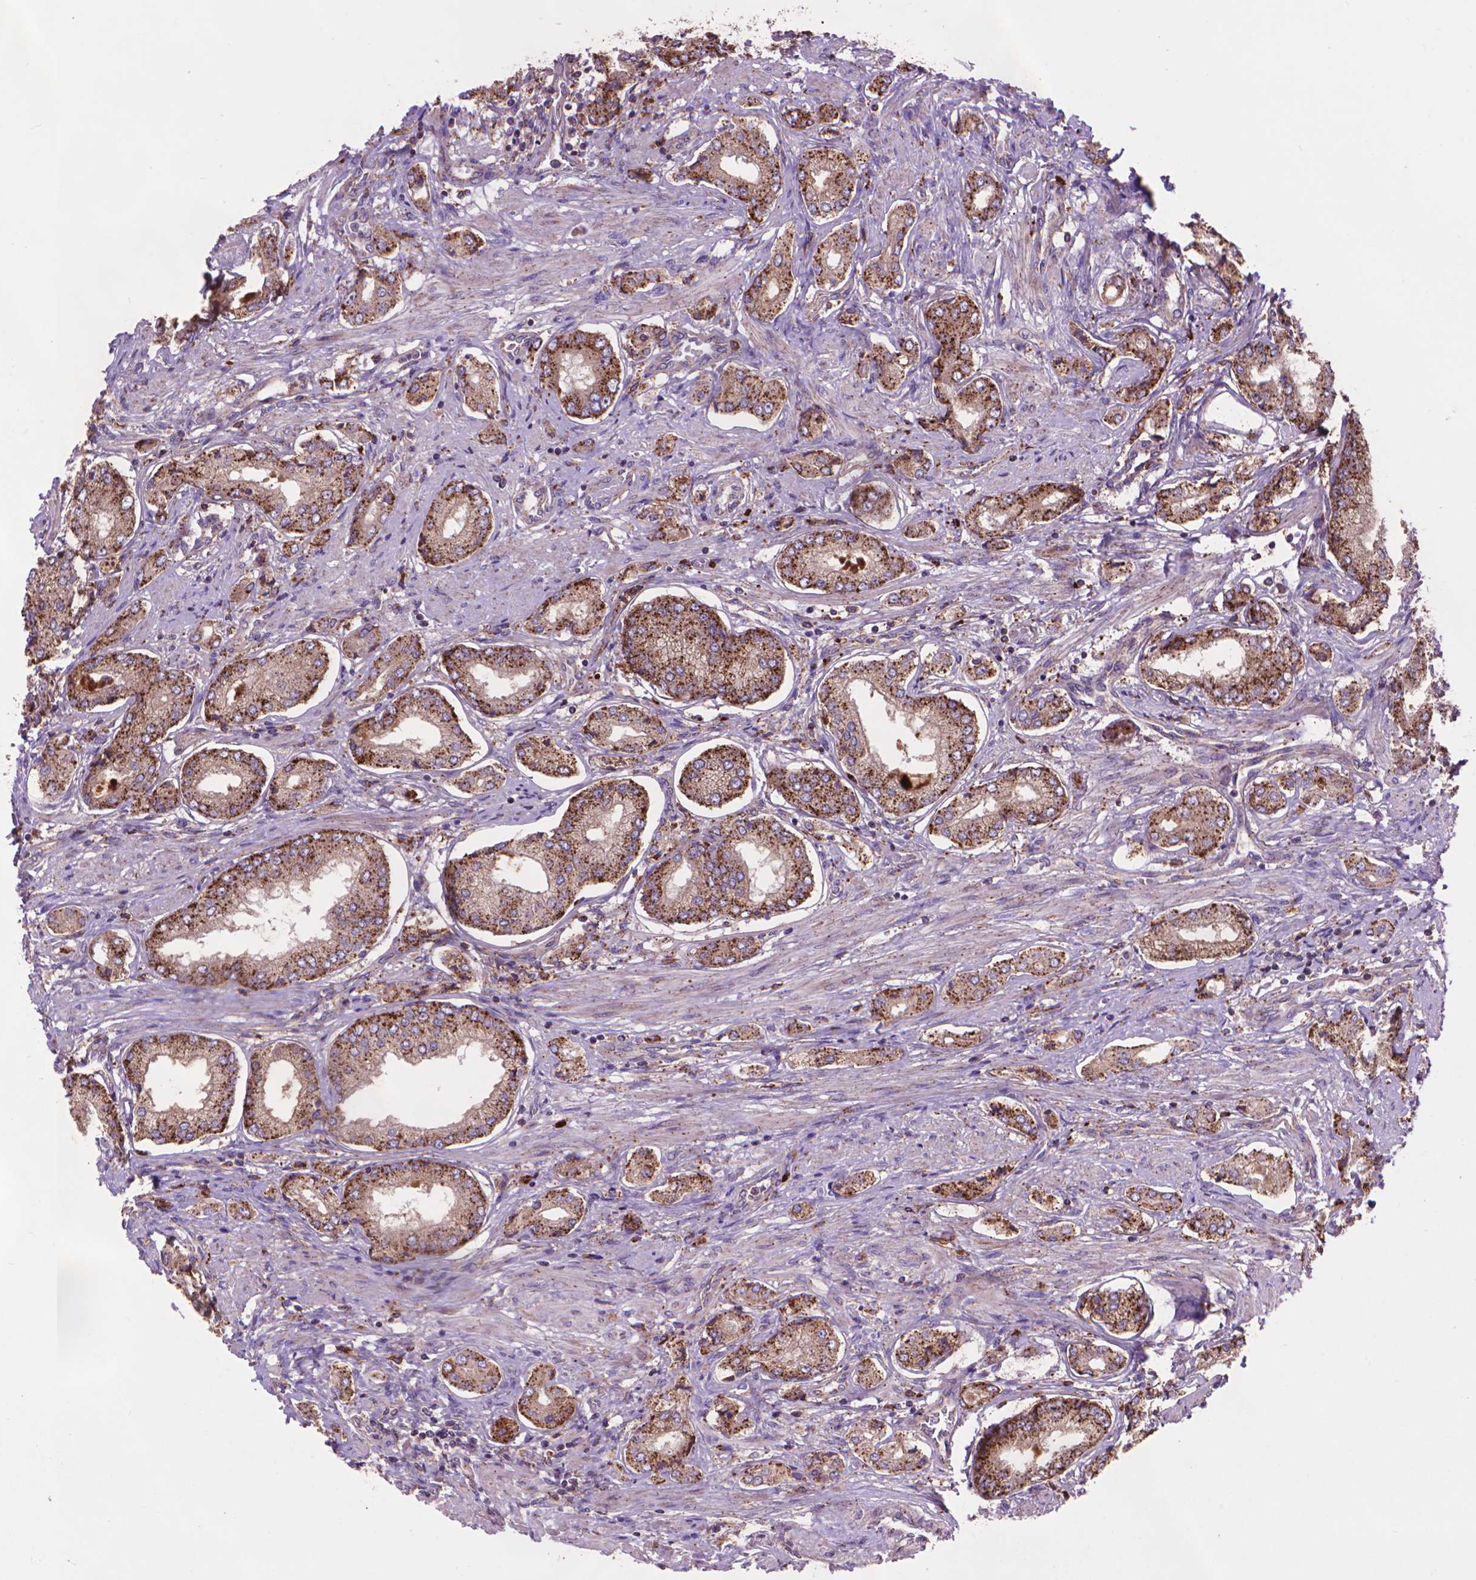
{"staining": {"intensity": "strong", "quantity": ">75%", "location": "cytoplasmic/membranous"}, "tissue": "prostate cancer", "cell_type": "Tumor cells", "image_type": "cancer", "snomed": [{"axis": "morphology", "description": "Adenocarcinoma, NOS"}, {"axis": "topography", "description": "Prostate"}], "caption": "Immunohistochemistry (IHC) (DAB) staining of human prostate adenocarcinoma exhibits strong cytoplasmic/membranous protein staining in about >75% of tumor cells.", "gene": "GLB1", "patient": {"sex": "male", "age": 63}}